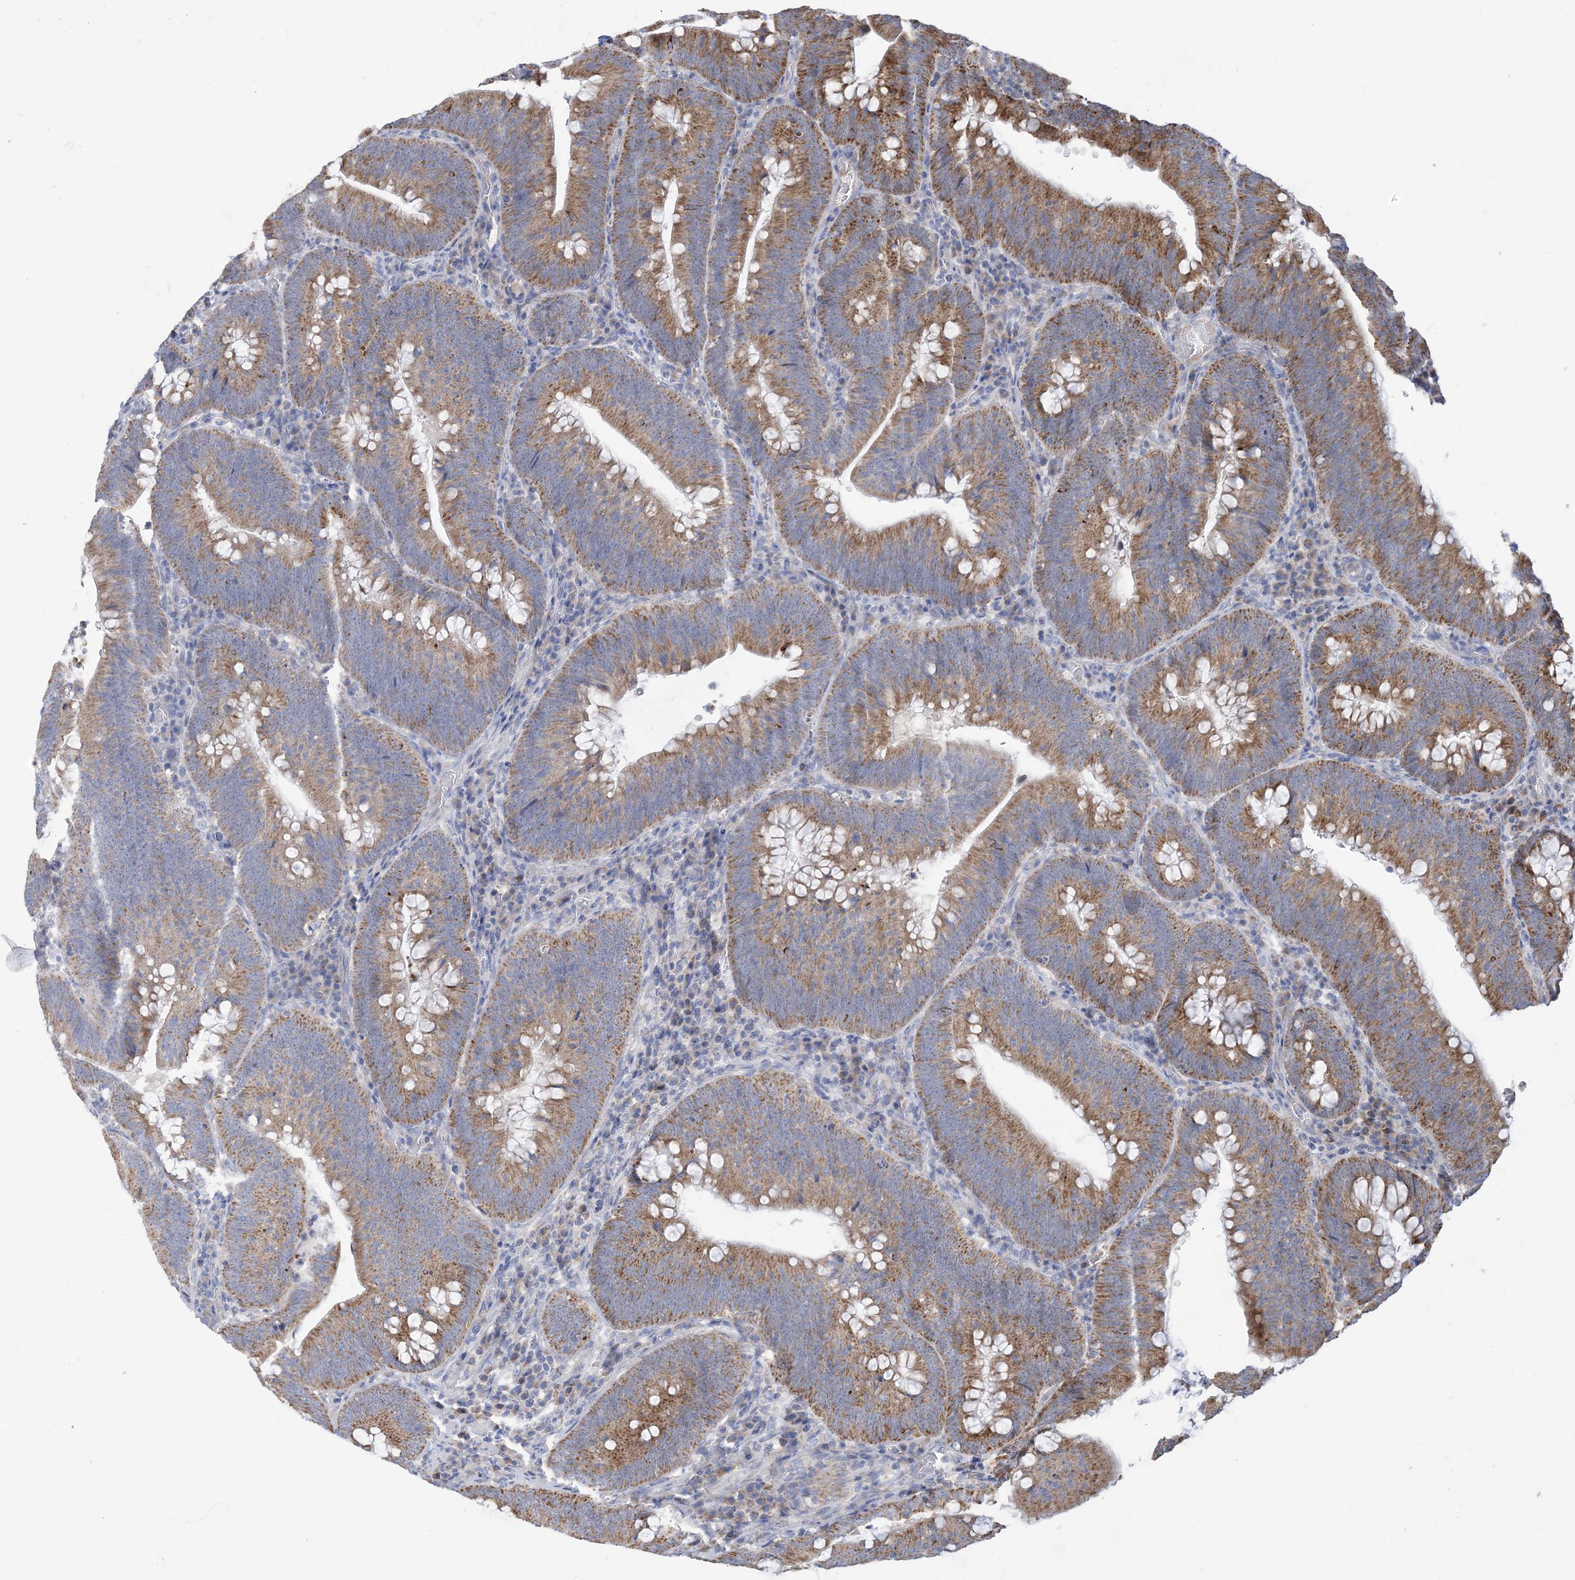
{"staining": {"intensity": "moderate", "quantity": ">75%", "location": "cytoplasmic/membranous"}, "tissue": "colorectal cancer", "cell_type": "Tumor cells", "image_type": "cancer", "snomed": [{"axis": "morphology", "description": "Normal tissue, NOS"}, {"axis": "topography", "description": "Colon"}], "caption": "Tumor cells demonstrate moderate cytoplasmic/membranous positivity in about >75% of cells in colorectal cancer.", "gene": "CLEC16A", "patient": {"sex": "female", "age": 82}}